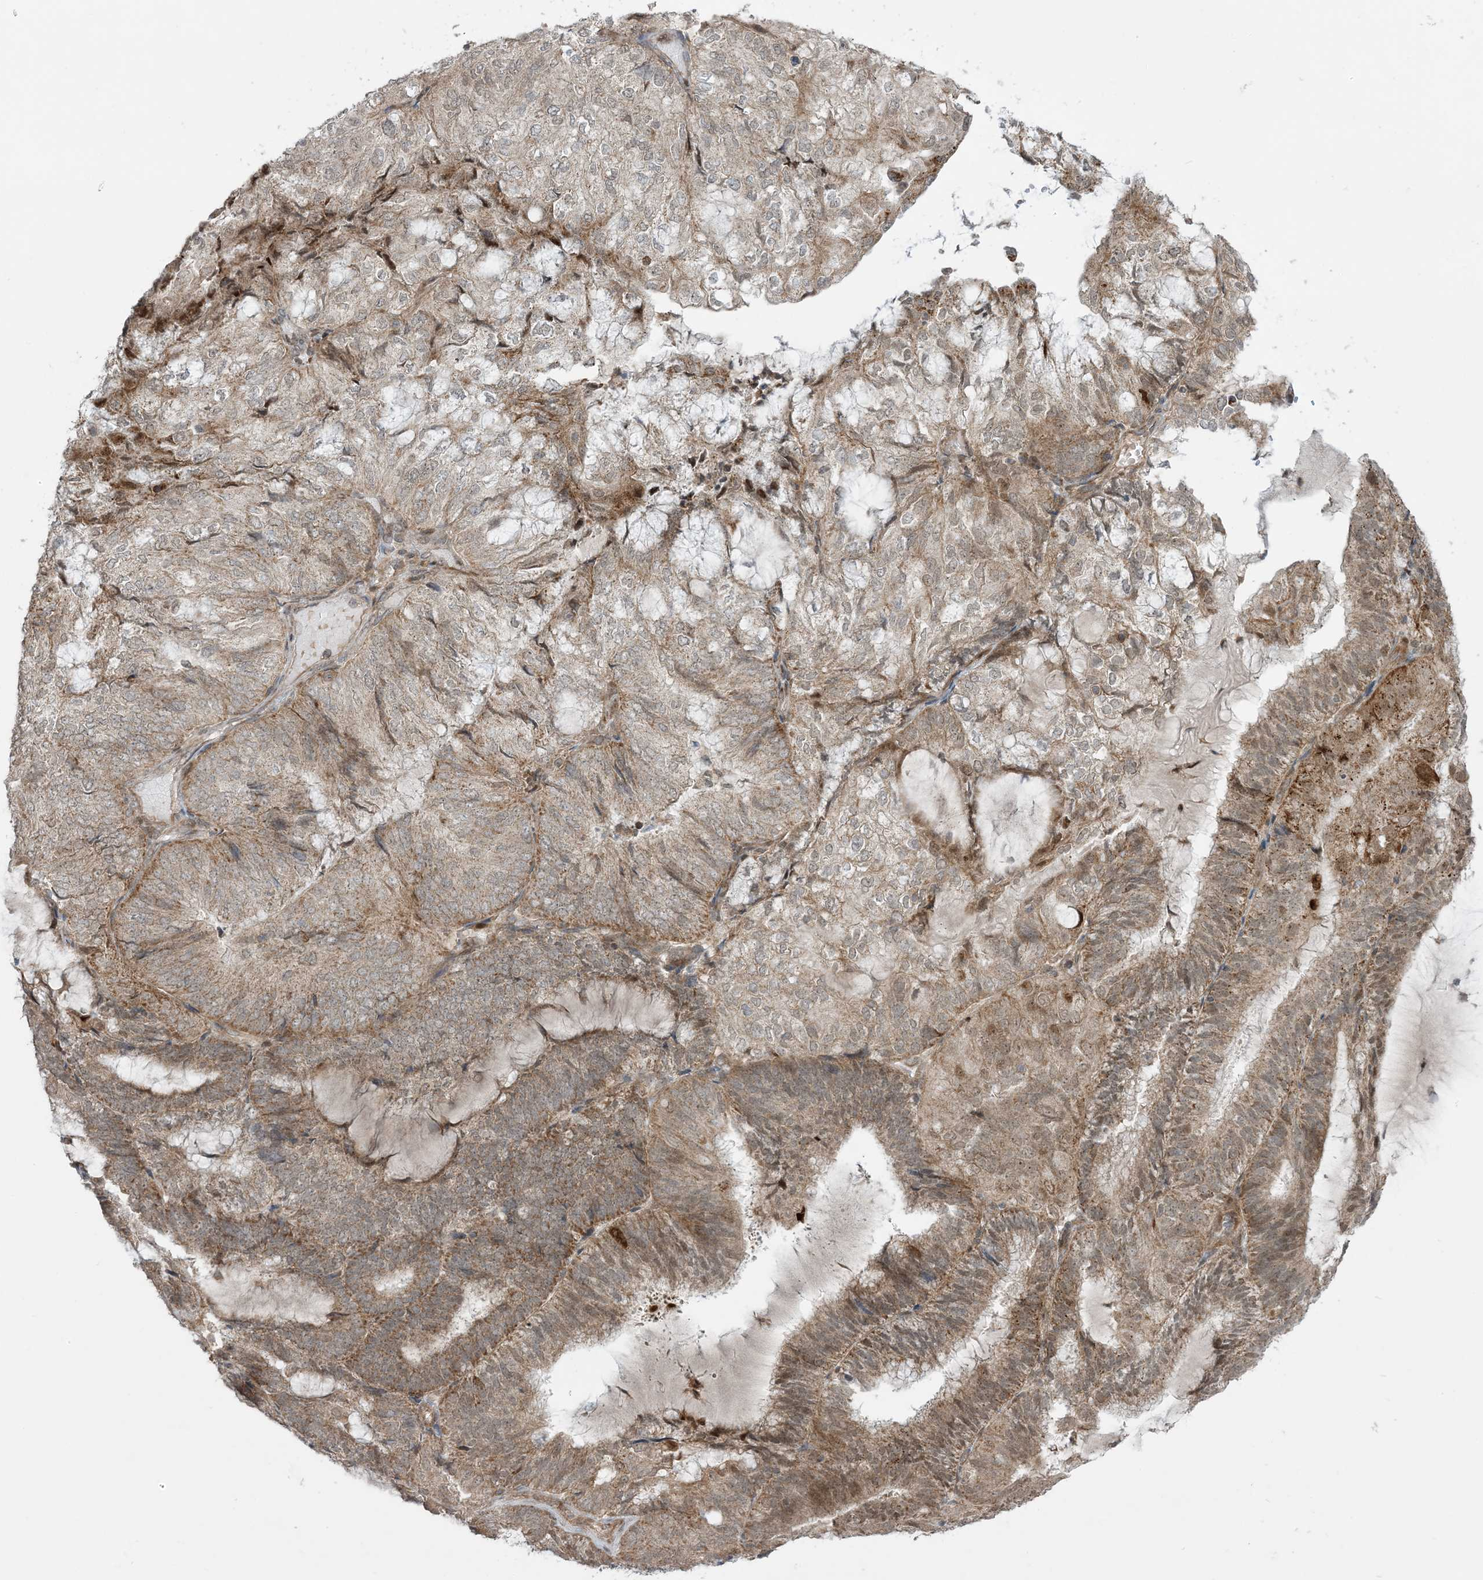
{"staining": {"intensity": "moderate", "quantity": ">75%", "location": "cytoplasmic/membranous"}, "tissue": "endometrial cancer", "cell_type": "Tumor cells", "image_type": "cancer", "snomed": [{"axis": "morphology", "description": "Adenocarcinoma, NOS"}, {"axis": "topography", "description": "Endometrium"}], "caption": "This photomicrograph displays endometrial adenocarcinoma stained with immunohistochemistry (IHC) to label a protein in brown. The cytoplasmic/membranous of tumor cells show moderate positivity for the protein. Nuclei are counter-stained blue.", "gene": "PHLDB2", "patient": {"sex": "female", "age": 81}}